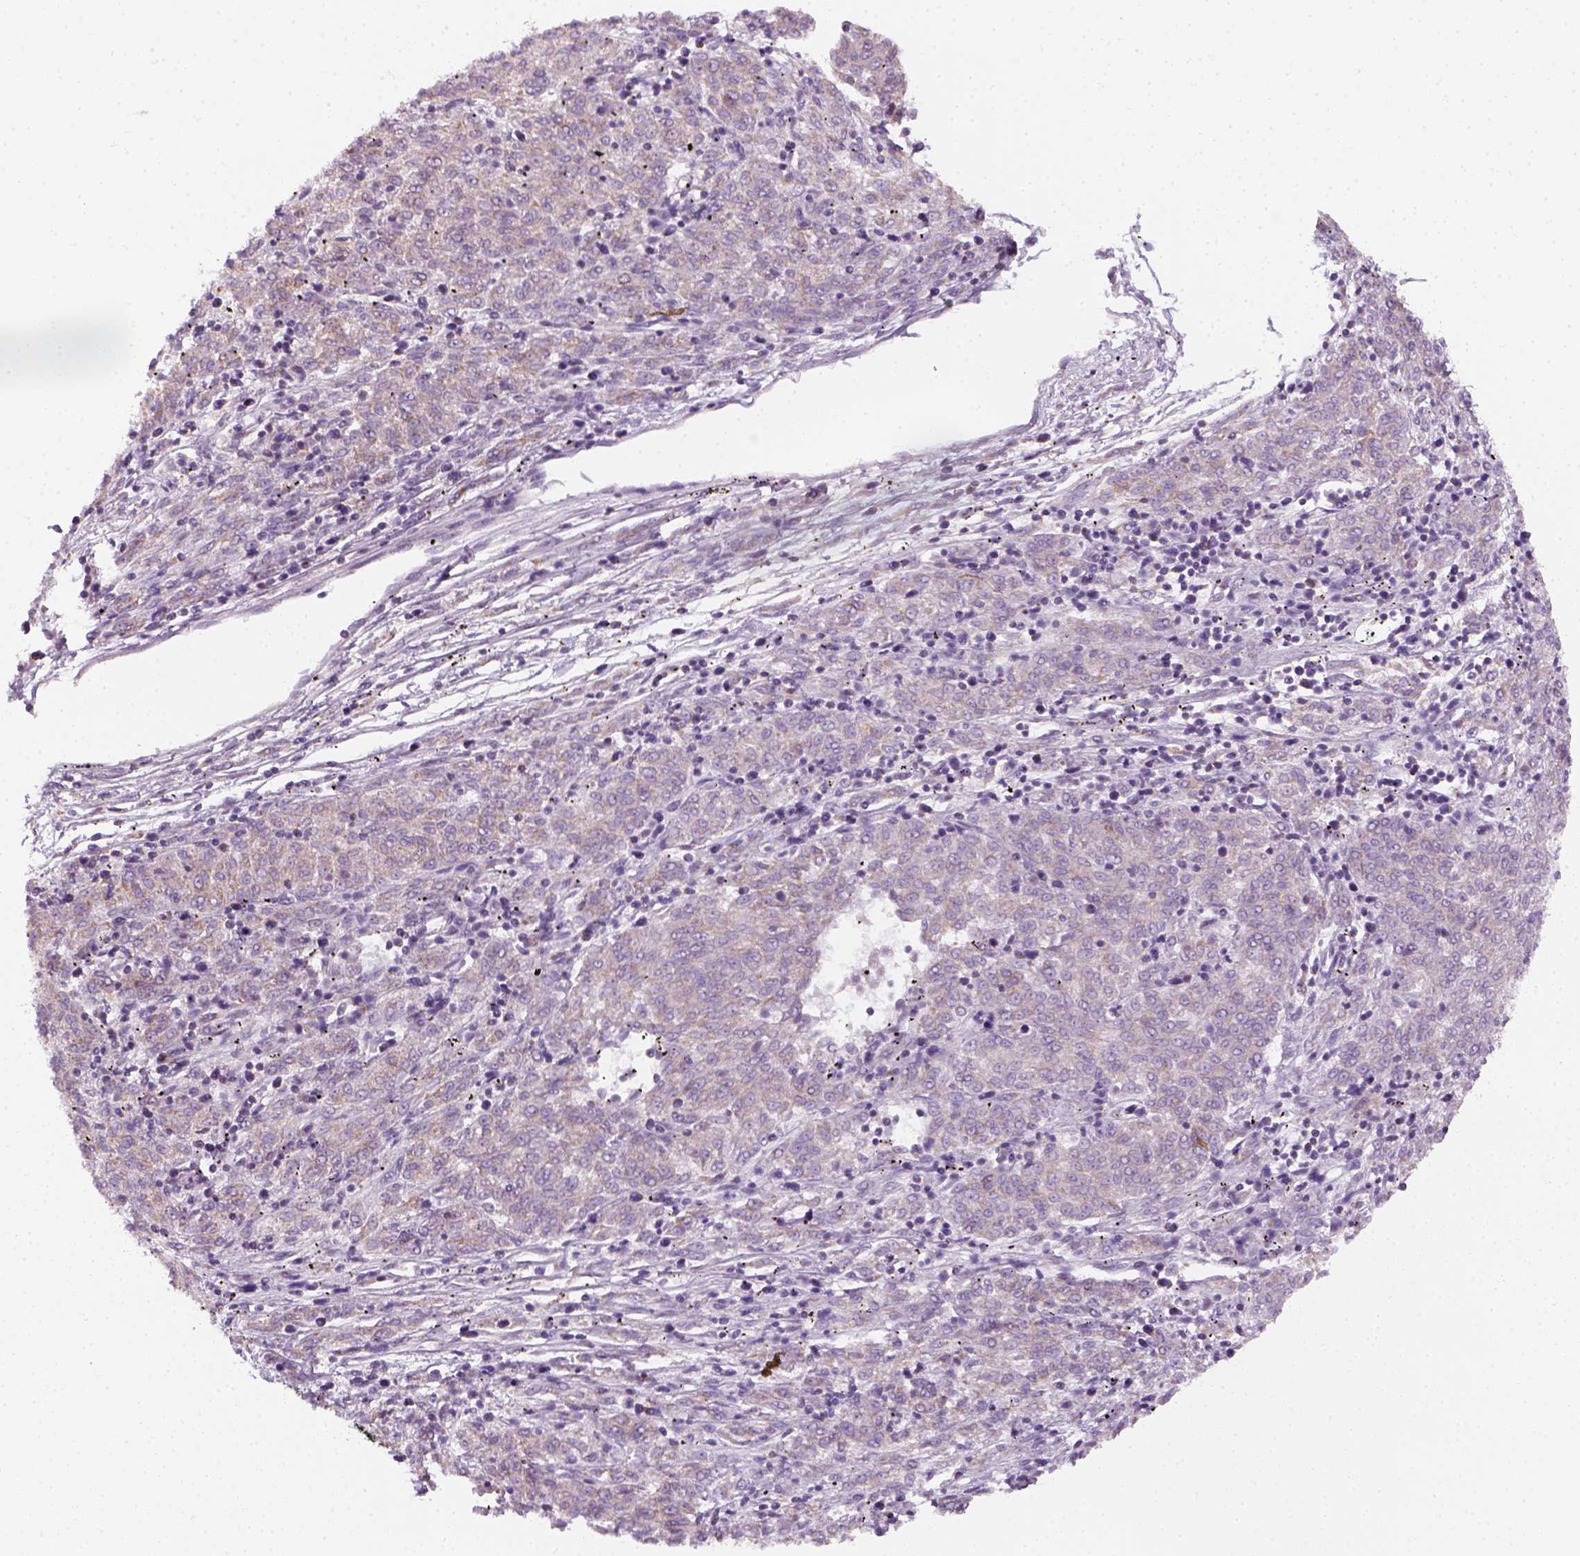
{"staining": {"intensity": "weak", "quantity": "<25%", "location": "cytoplasmic/membranous"}, "tissue": "melanoma", "cell_type": "Tumor cells", "image_type": "cancer", "snomed": [{"axis": "morphology", "description": "Malignant melanoma, NOS"}, {"axis": "topography", "description": "Skin"}], "caption": "IHC histopathology image of melanoma stained for a protein (brown), which displays no expression in tumor cells.", "gene": "AWAT2", "patient": {"sex": "female", "age": 72}}